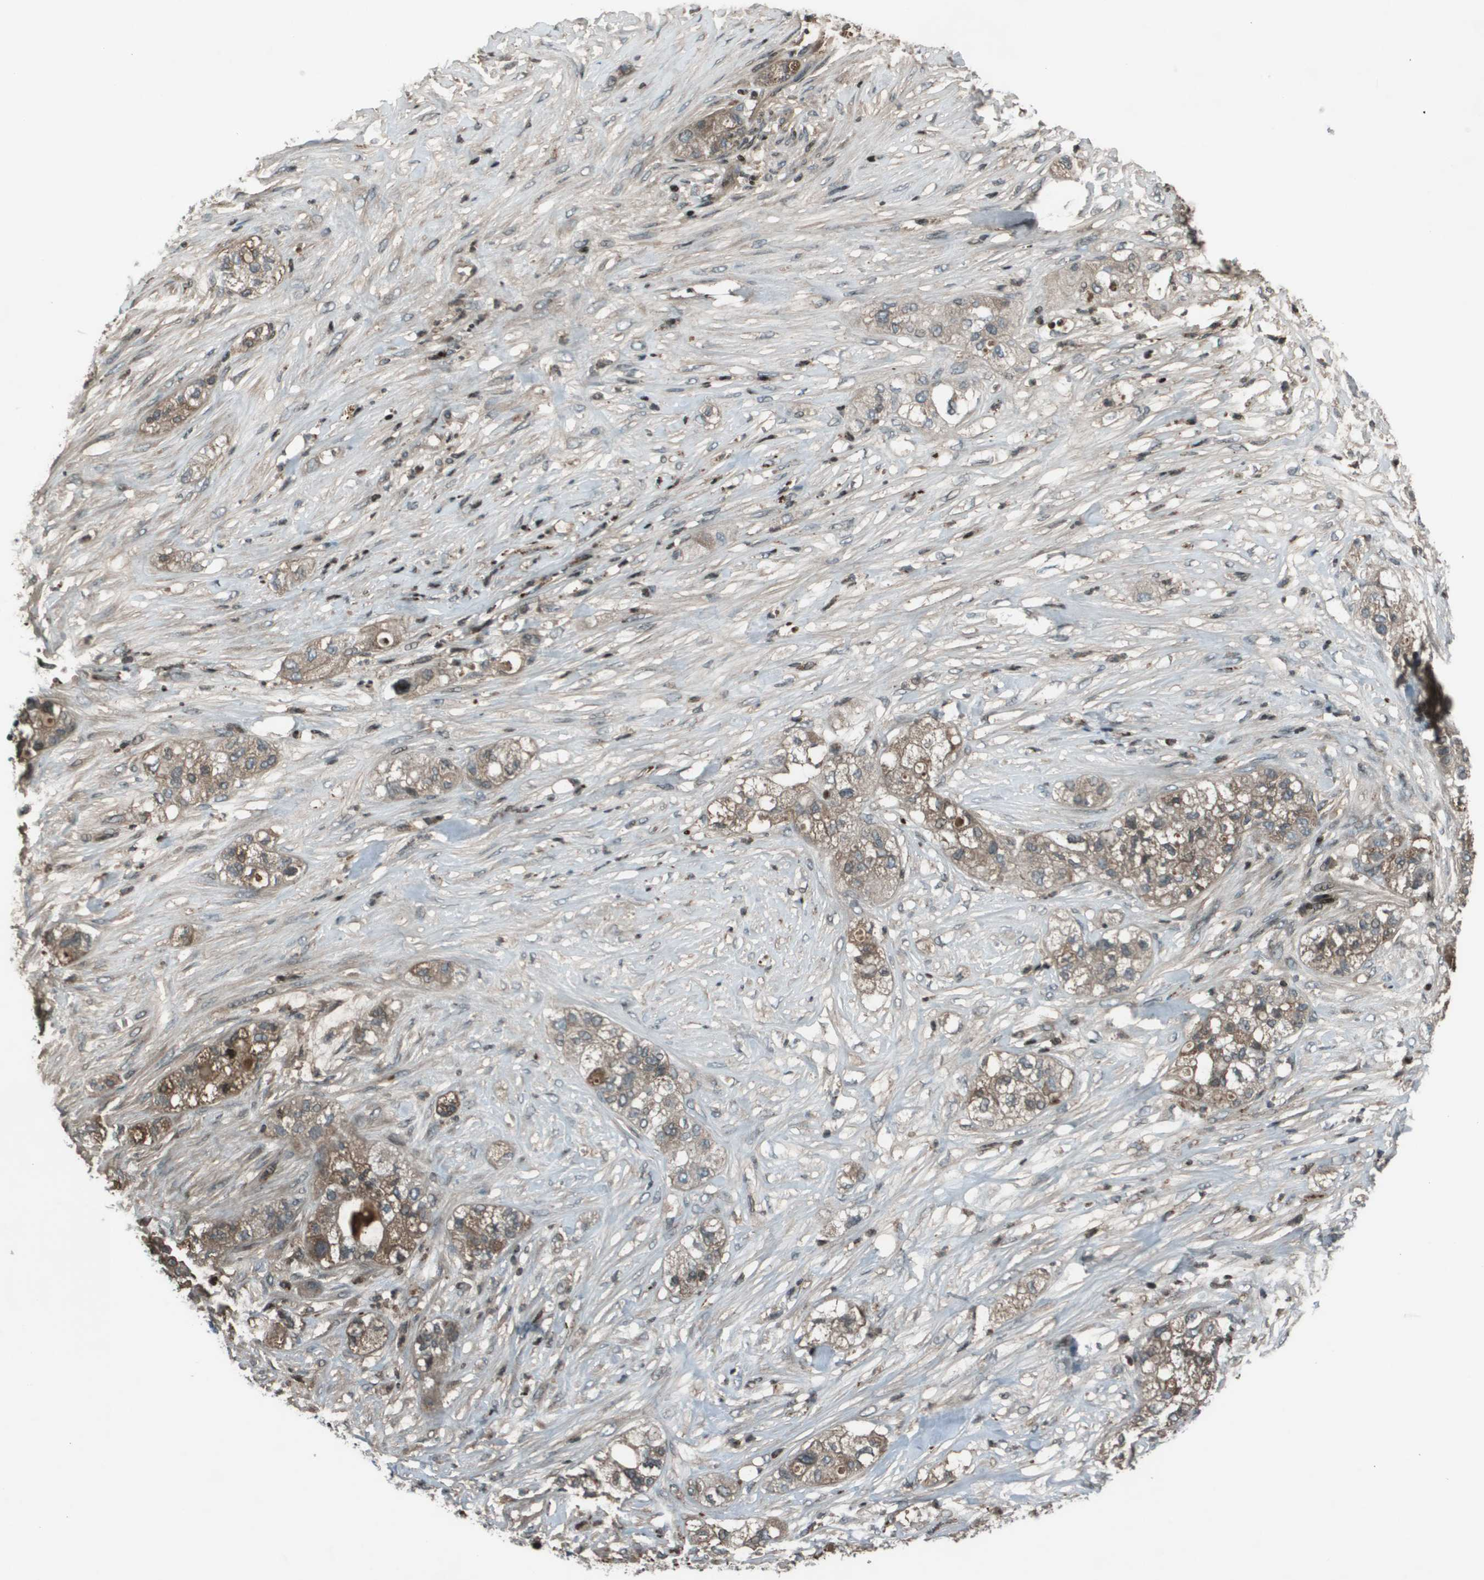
{"staining": {"intensity": "moderate", "quantity": "25%-75%", "location": "cytoplasmic/membranous"}, "tissue": "pancreatic cancer", "cell_type": "Tumor cells", "image_type": "cancer", "snomed": [{"axis": "morphology", "description": "Adenocarcinoma, NOS"}, {"axis": "topography", "description": "Pancreas"}], "caption": "A brown stain labels moderate cytoplasmic/membranous staining of a protein in human pancreatic adenocarcinoma tumor cells.", "gene": "CXCL12", "patient": {"sex": "female", "age": 78}}